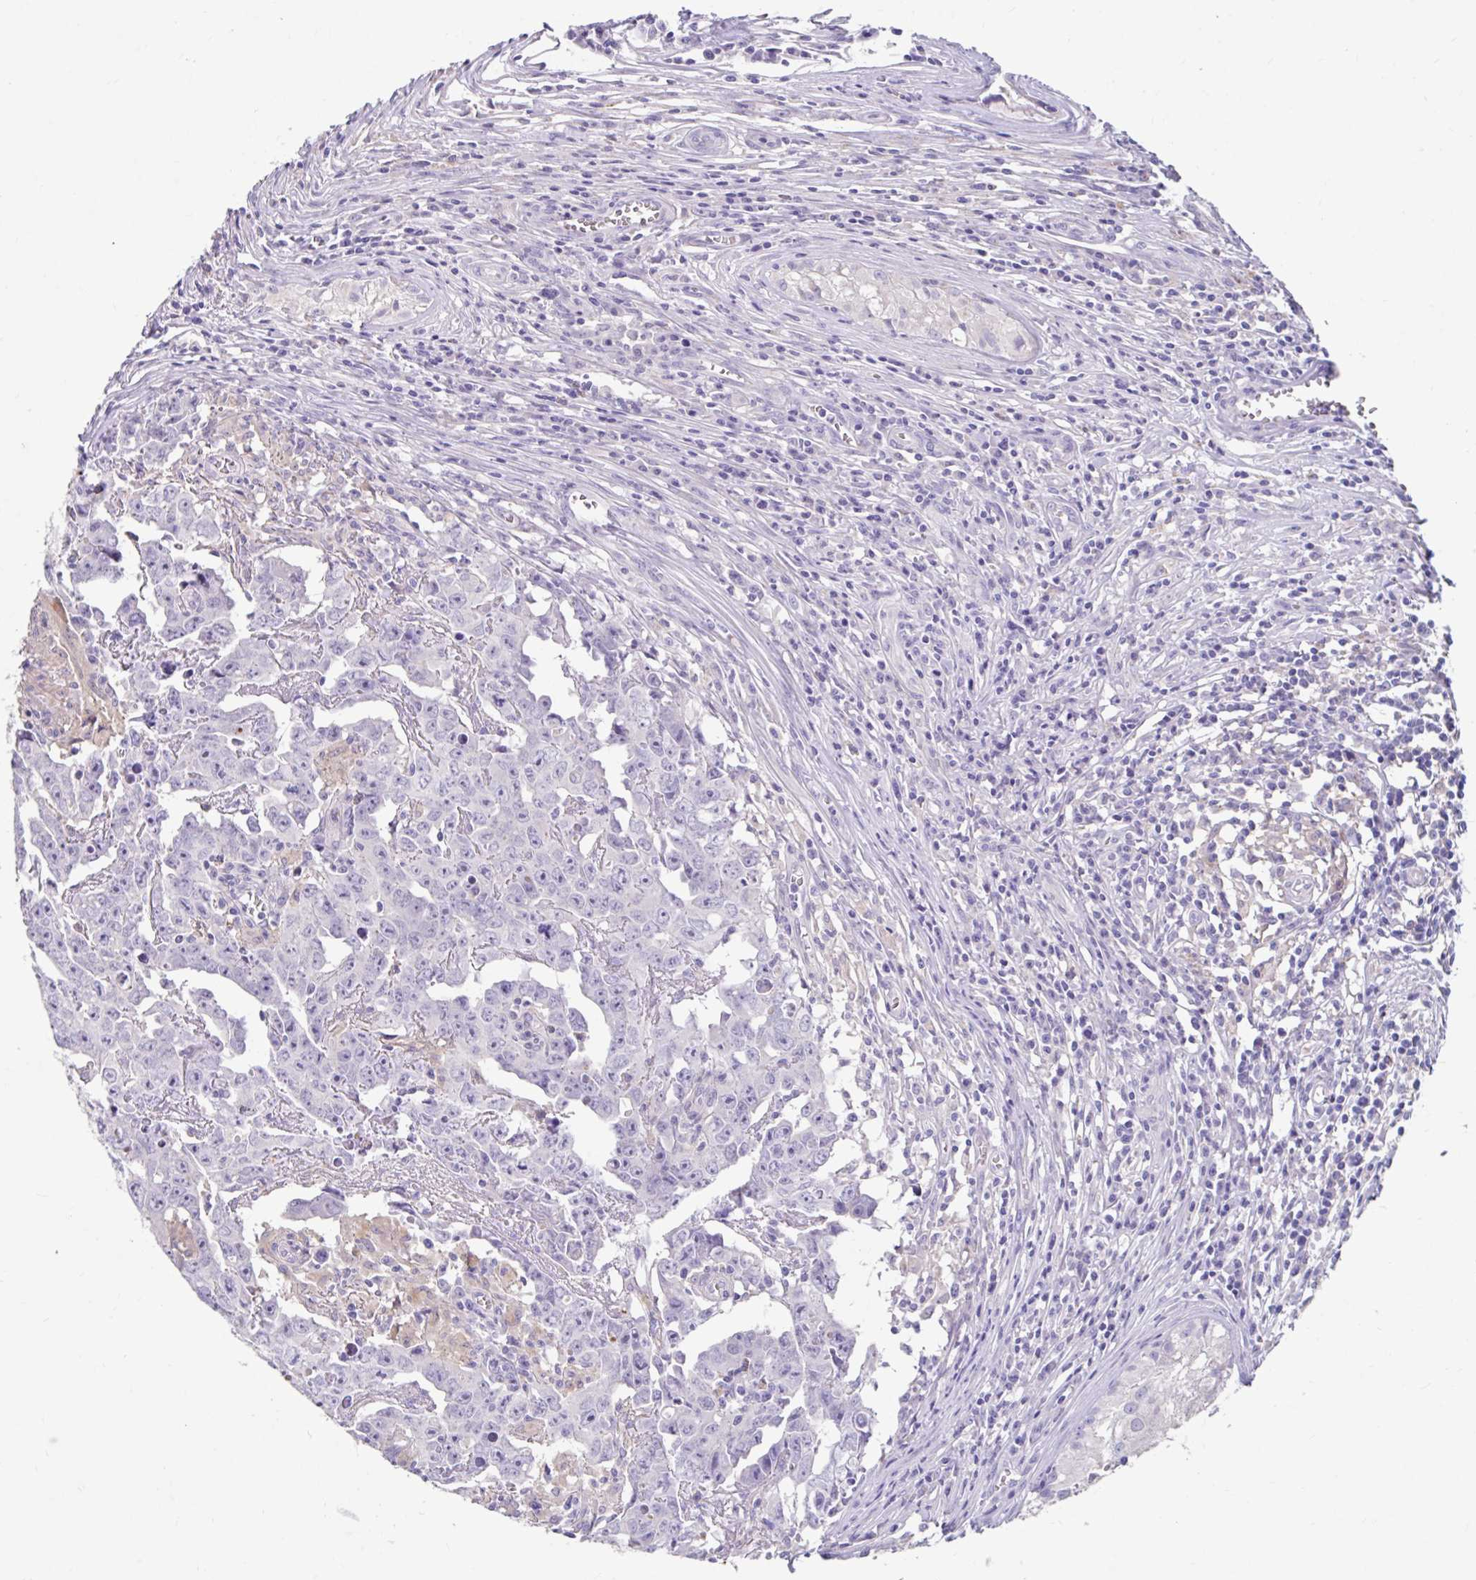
{"staining": {"intensity": "negative", "quantity": "none", "location": "none"}, "tissue": "testis cancer", "cell_type": "Tumor cells", "image_type": "cancer", "snomed": [{"axis": "morphology", "description": "Carcinoma, Embryonal, NOS"}, {"axis": "topography", "description": "Testis"}], "caption": "IHC histopathology image of neoplastic tissue: testis embryonal carcinoma stained with DAB (3,3'-diaminobenzidine) exhibits no significant protein expression in tumor cells.", "gene": "ZNF33A", "patient": {"sex": "male", "age": 22}}